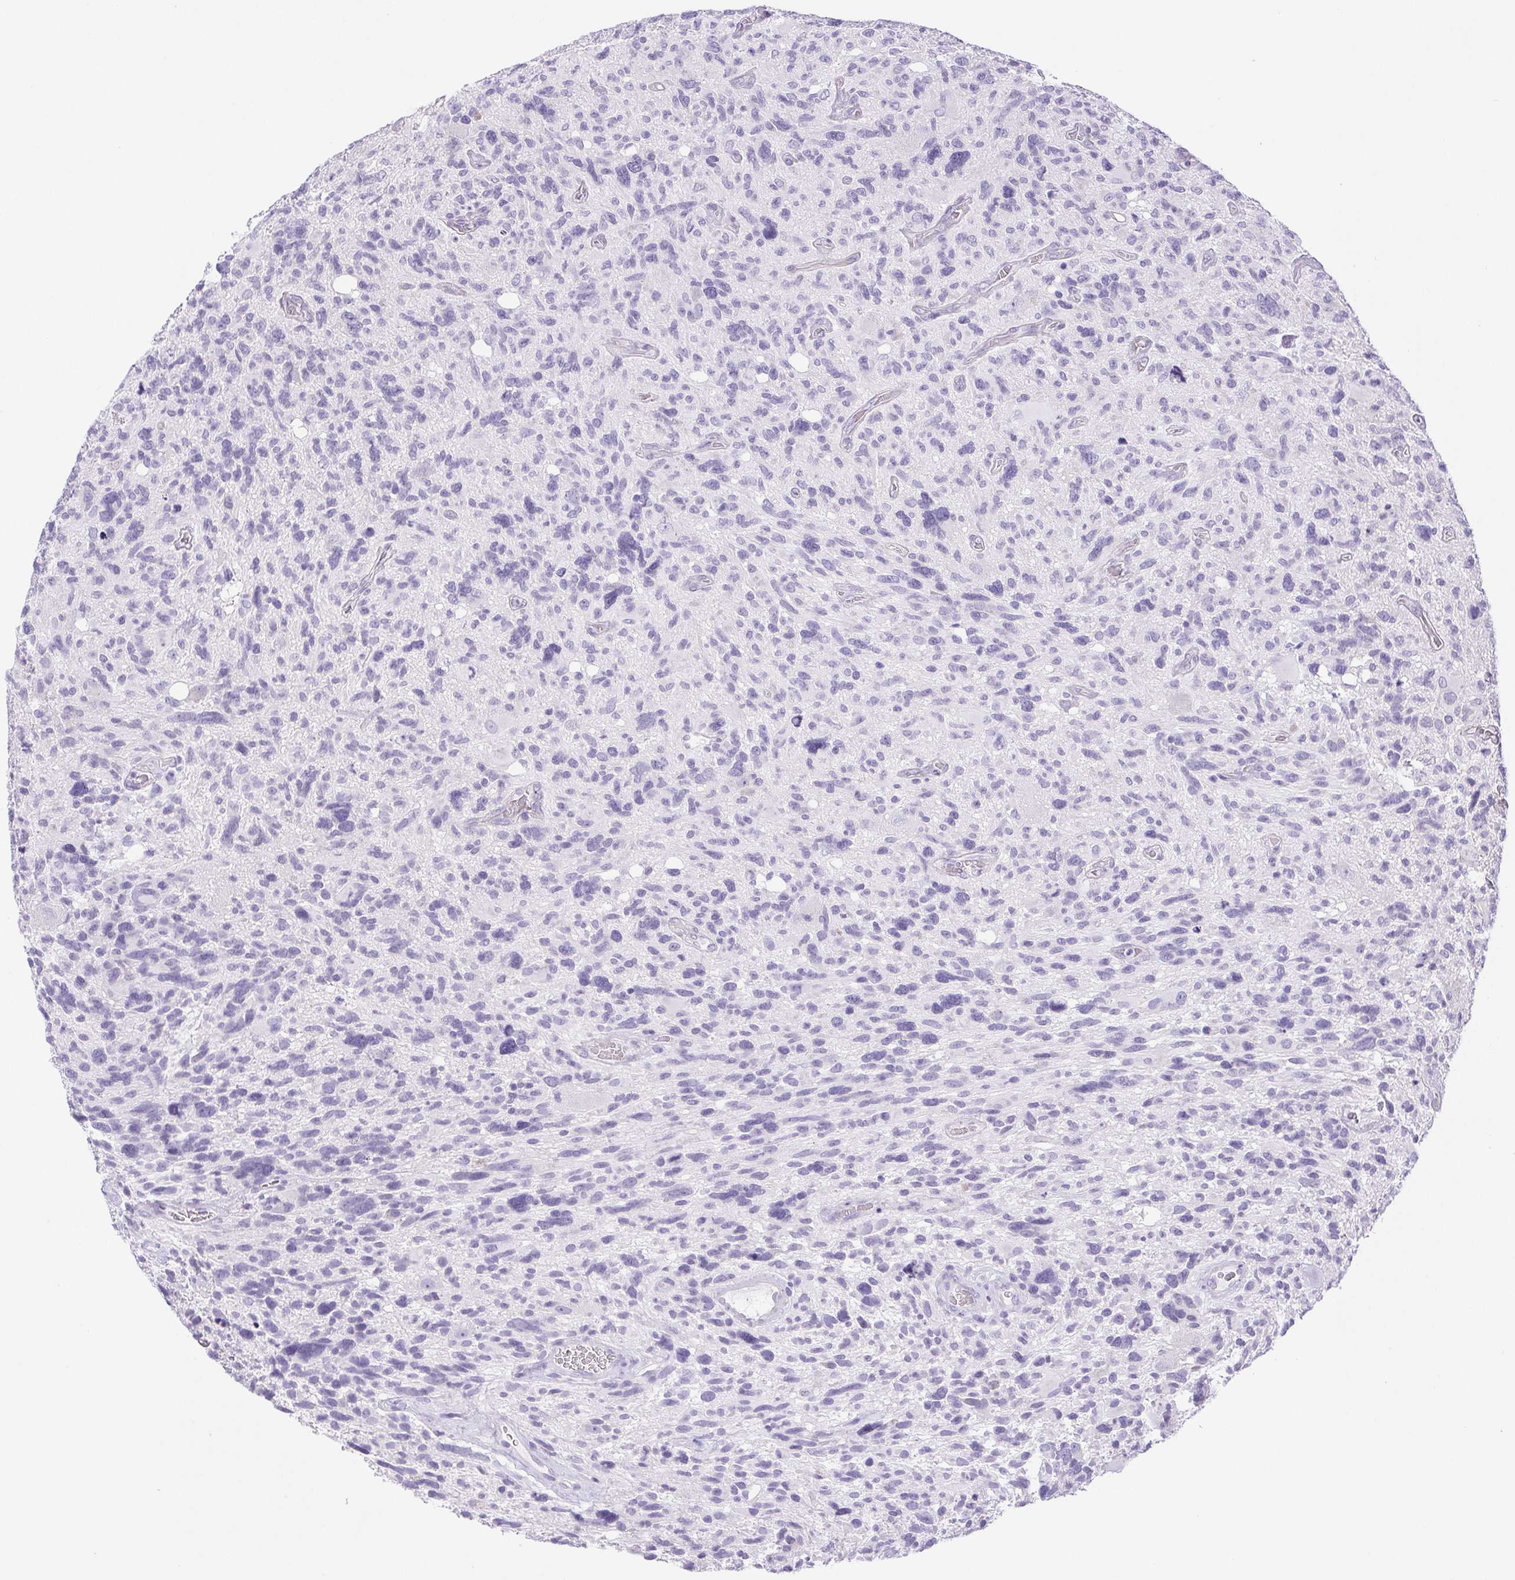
{"staining": {"intensity": "negative", "quantity": "none", "location": "none"}, "tissue": "glioma", "cell_type": "Tumor cells", "image_type": "cancer", "snomed": [{"axis": "morphology", "description": "Glioma, malignant, High grade"}, {"axis": "topography", "description": "Brain"}], "caption": "High magnification brightfield microscopy of glioma stained with DAB (3,3'-diaminobenzidine) (brown) and counterstained with hematoxylin (blue): tumor cells show no significant staining. (Stains: DAB immunohistochemistry (IHC) with hematoxylin counter stain, Microscopy: brightfield microscopy at high magnification).", "gene": "PAPPA2", "patient": {"sex": "male", "age": 49}}